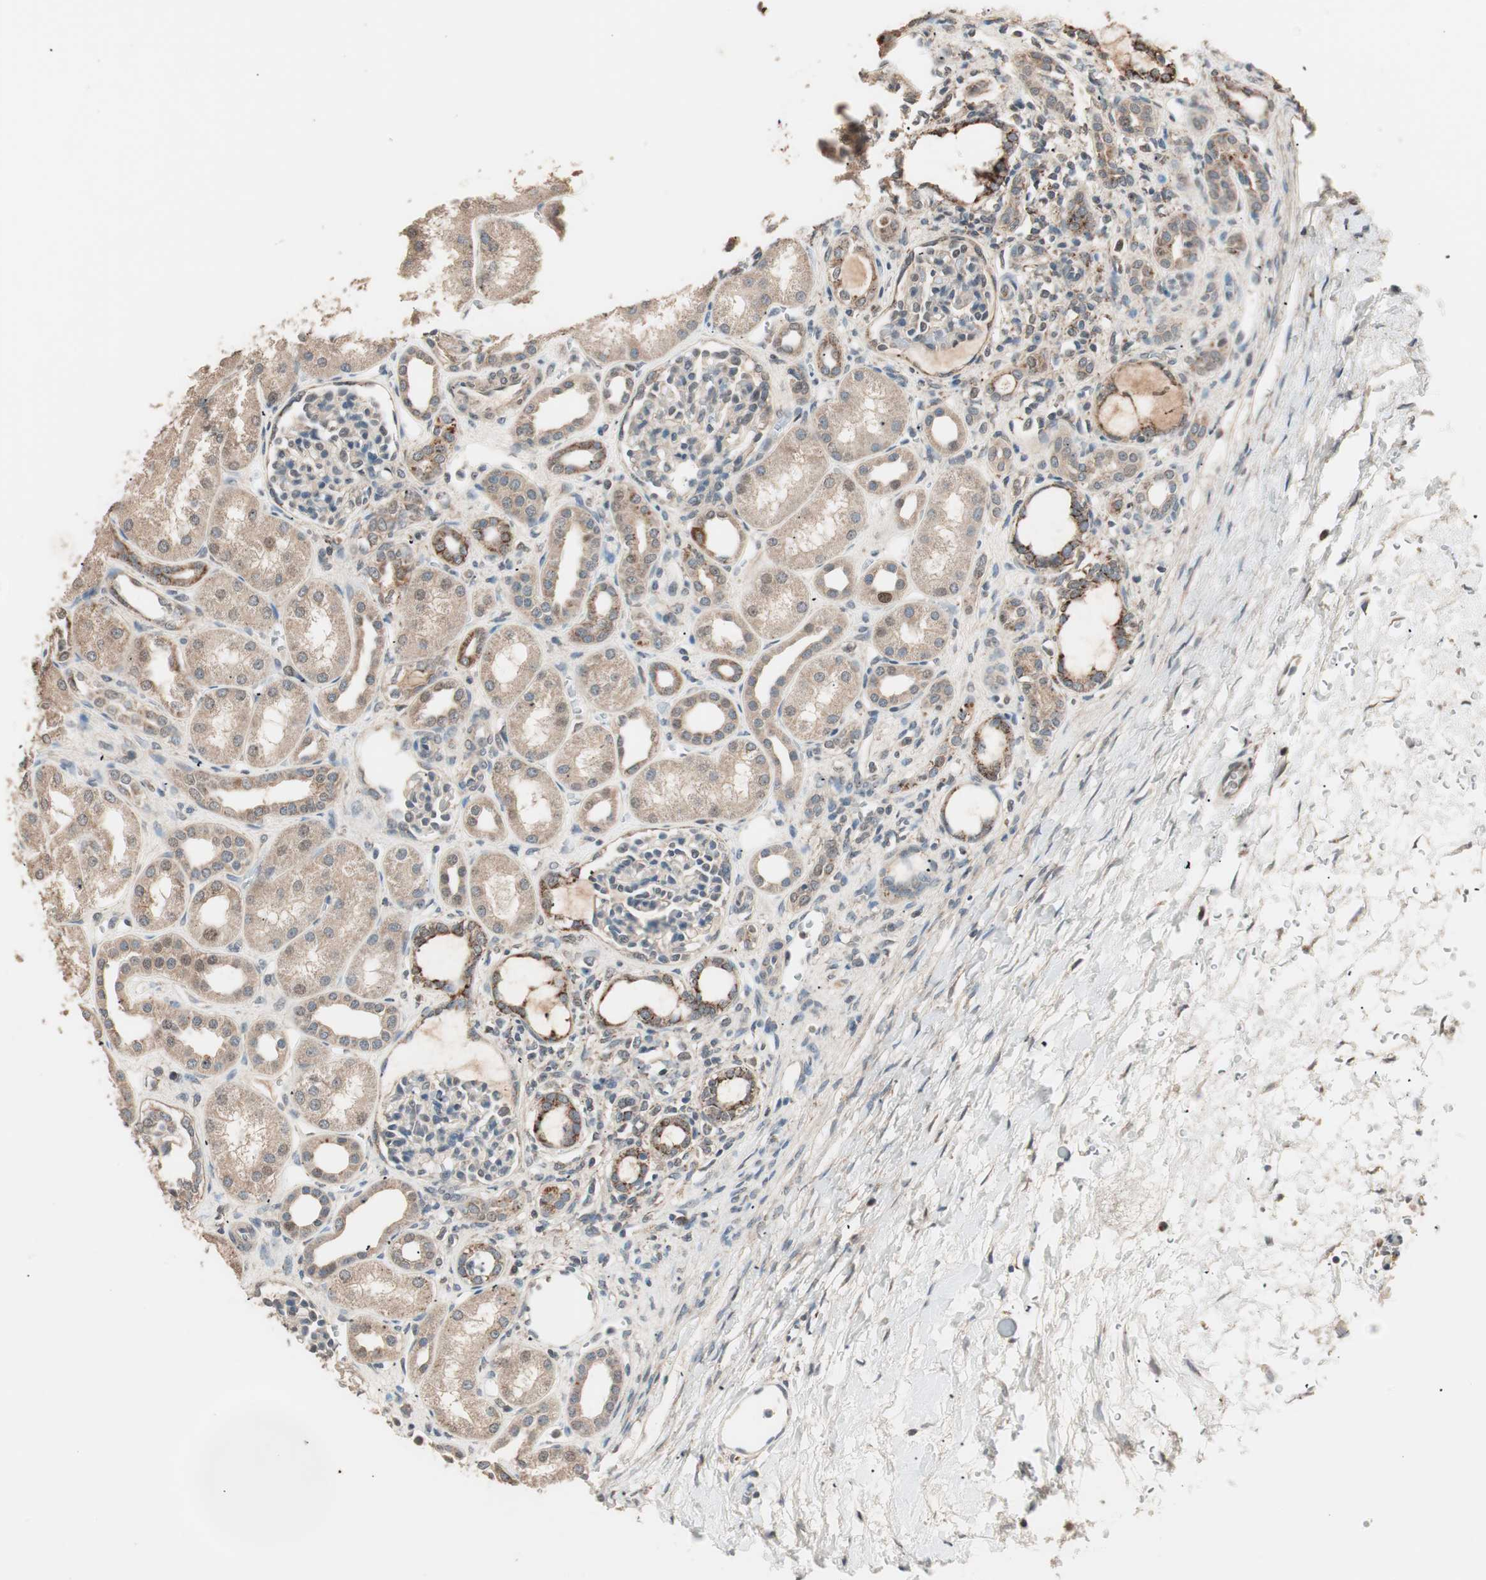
{"staining": {"intensity": "weak", "quantity": ">75%", "location": "cytoplasmic/membranous"}, "tissue": "kidney", "cell_type": "Cells in glomeruli", "image_type": "normal", "snomed": [{"axis": "morphology", "description": "Normal tissue, NOS"}, {"axis": "topography", "description": "Kidney"}], "caption": "Protein expression by IHC reveals weak cytoplasmic/membranous expression in about >75% of cells in glomeruli in benign kidney. The protein of interest is stained brown, and the nuclei are stained in blue (DAB (3,3'-diaminobenzidine) IHC with brightfield microscopy, high magnification).", "gene": "NFRKB", "patient": {"sex": "male", "age": 7}}